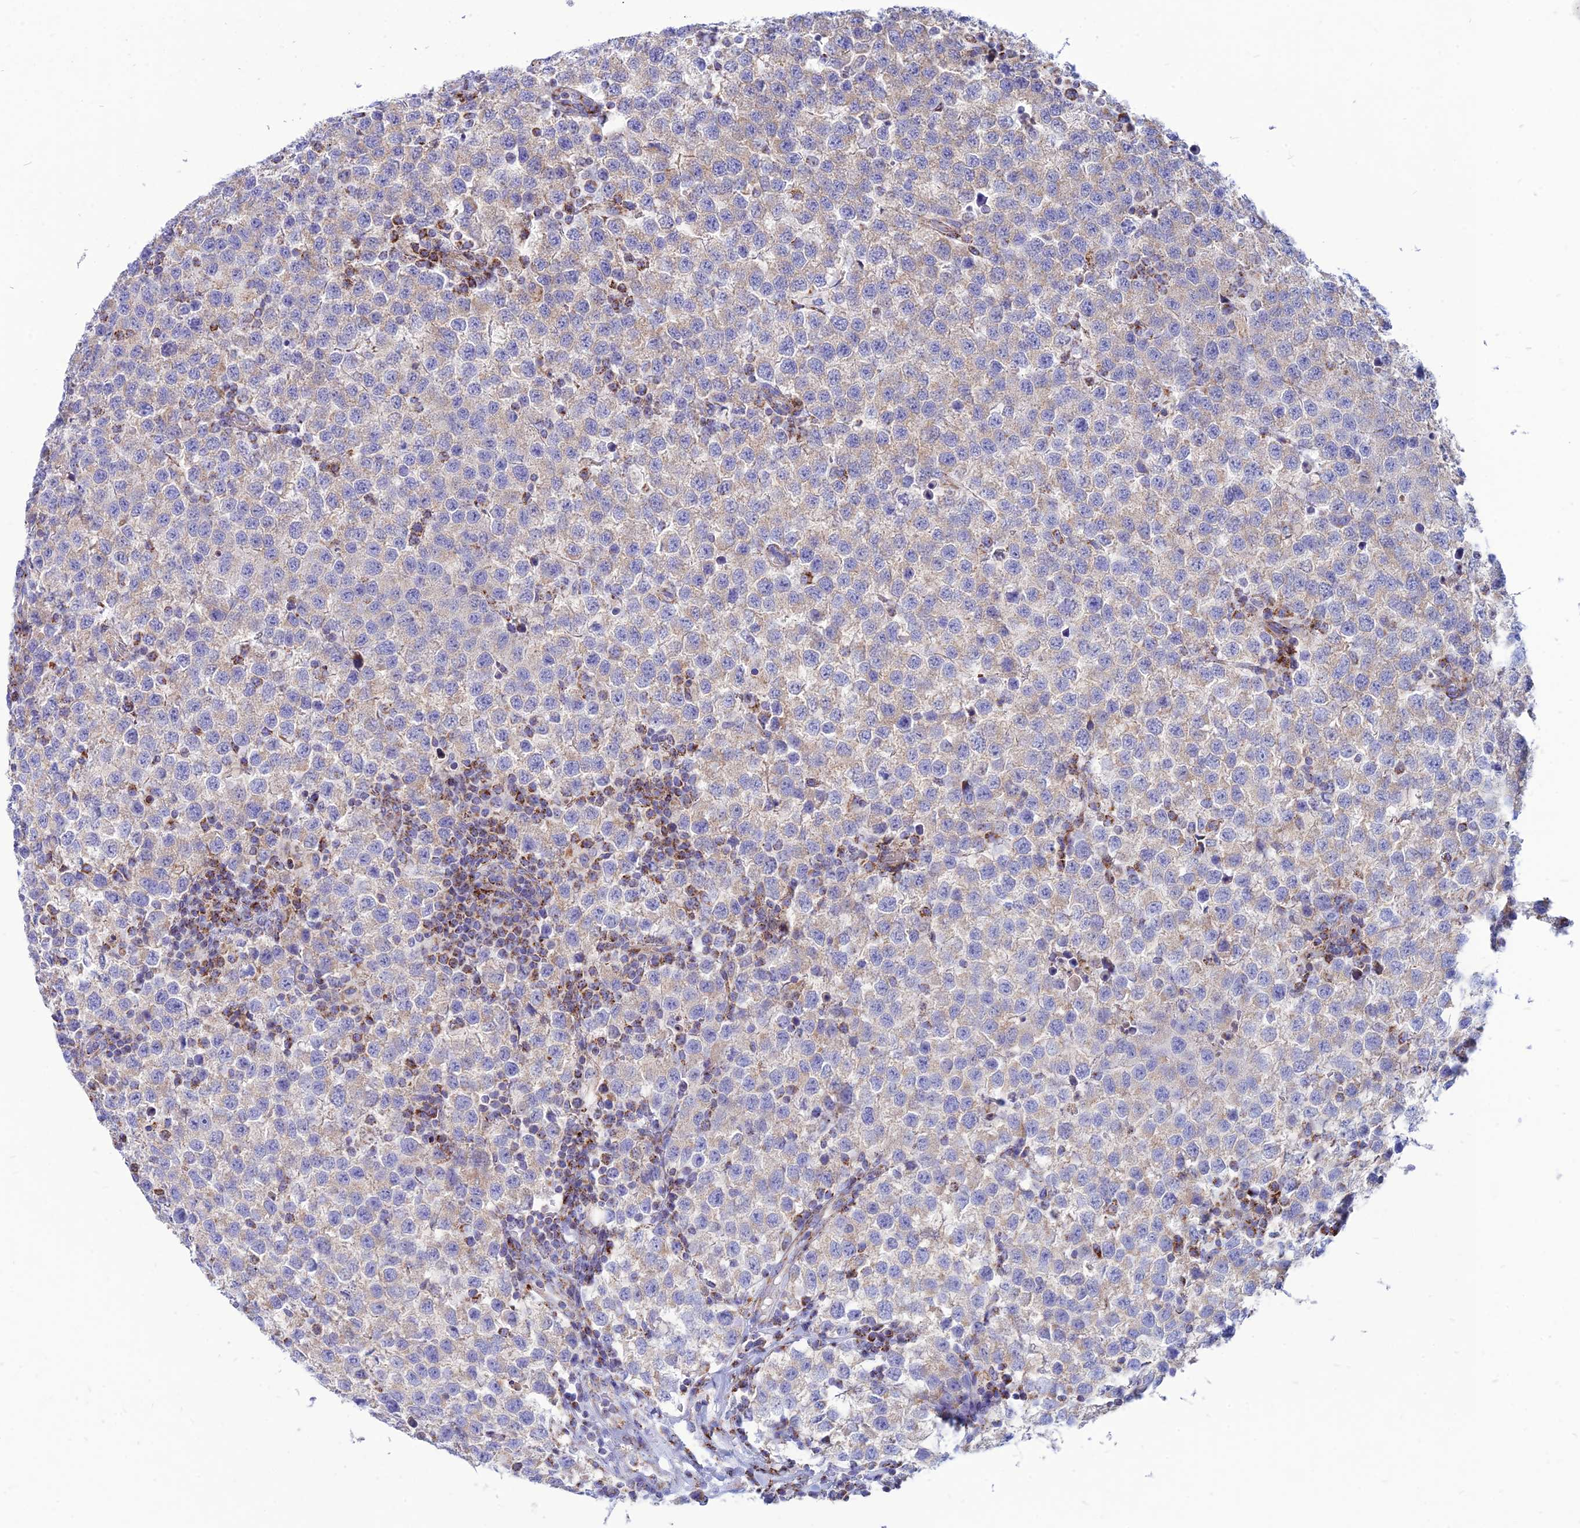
{"staining": {"intensity": "negative", "quantity": "none", "location": "none"}, "tissue": "testis cancer", "cell_type": "Tumor cells", "image_type": "cancer", "snomed": [{"axis": "morphology", "description": "Seminoma, NOS"}, {"axis": "topography", "description": "Testis"}], "caption": "Tumor cells are negative for protein expression in human testis seminoma.", "gene": "PACC1", "patient": {"sex": "male", "age": 34}}